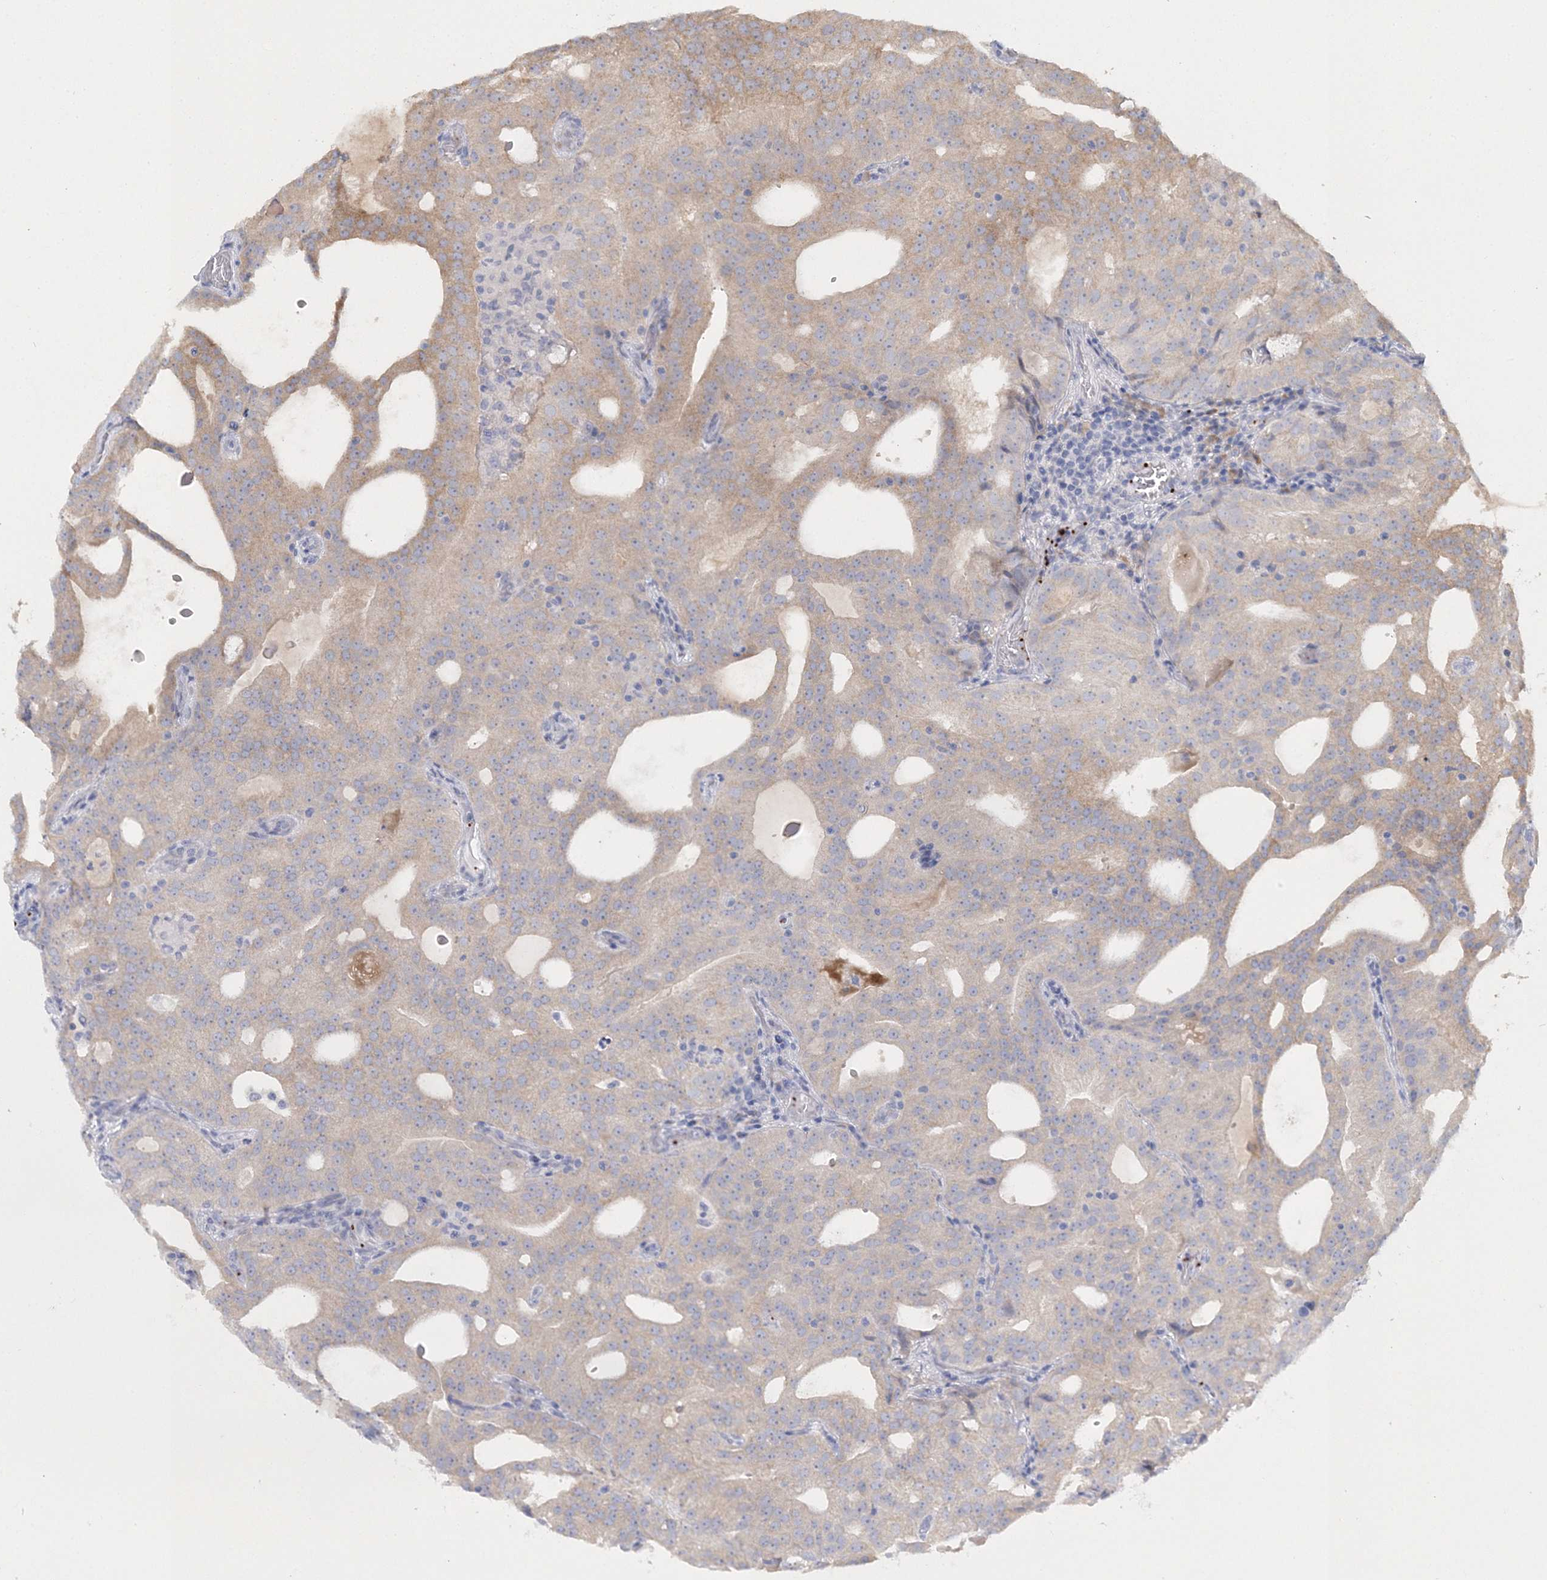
{"staining": {"intensity": "moderate", "quantity": "<25%", "location": "cytoplasmic/membranous"}, "tissue": "prostate cancer", "cell_type": "Tumor cells", "image_type": "cancer", "snomed": [{"axis": "morphology", "description": "Adenocarcinoma, Medium grade"}, {"axis": "topography", "description": "Prostate"}], "caption": "Brown immunohistochemical staining in human prostate cancer reveals moderate cytoplasmic/membranous positivity in approximately <25% of tumor cells.", "gene": "MYOZ2", "patient": {"sex": "male", "age": 88}}